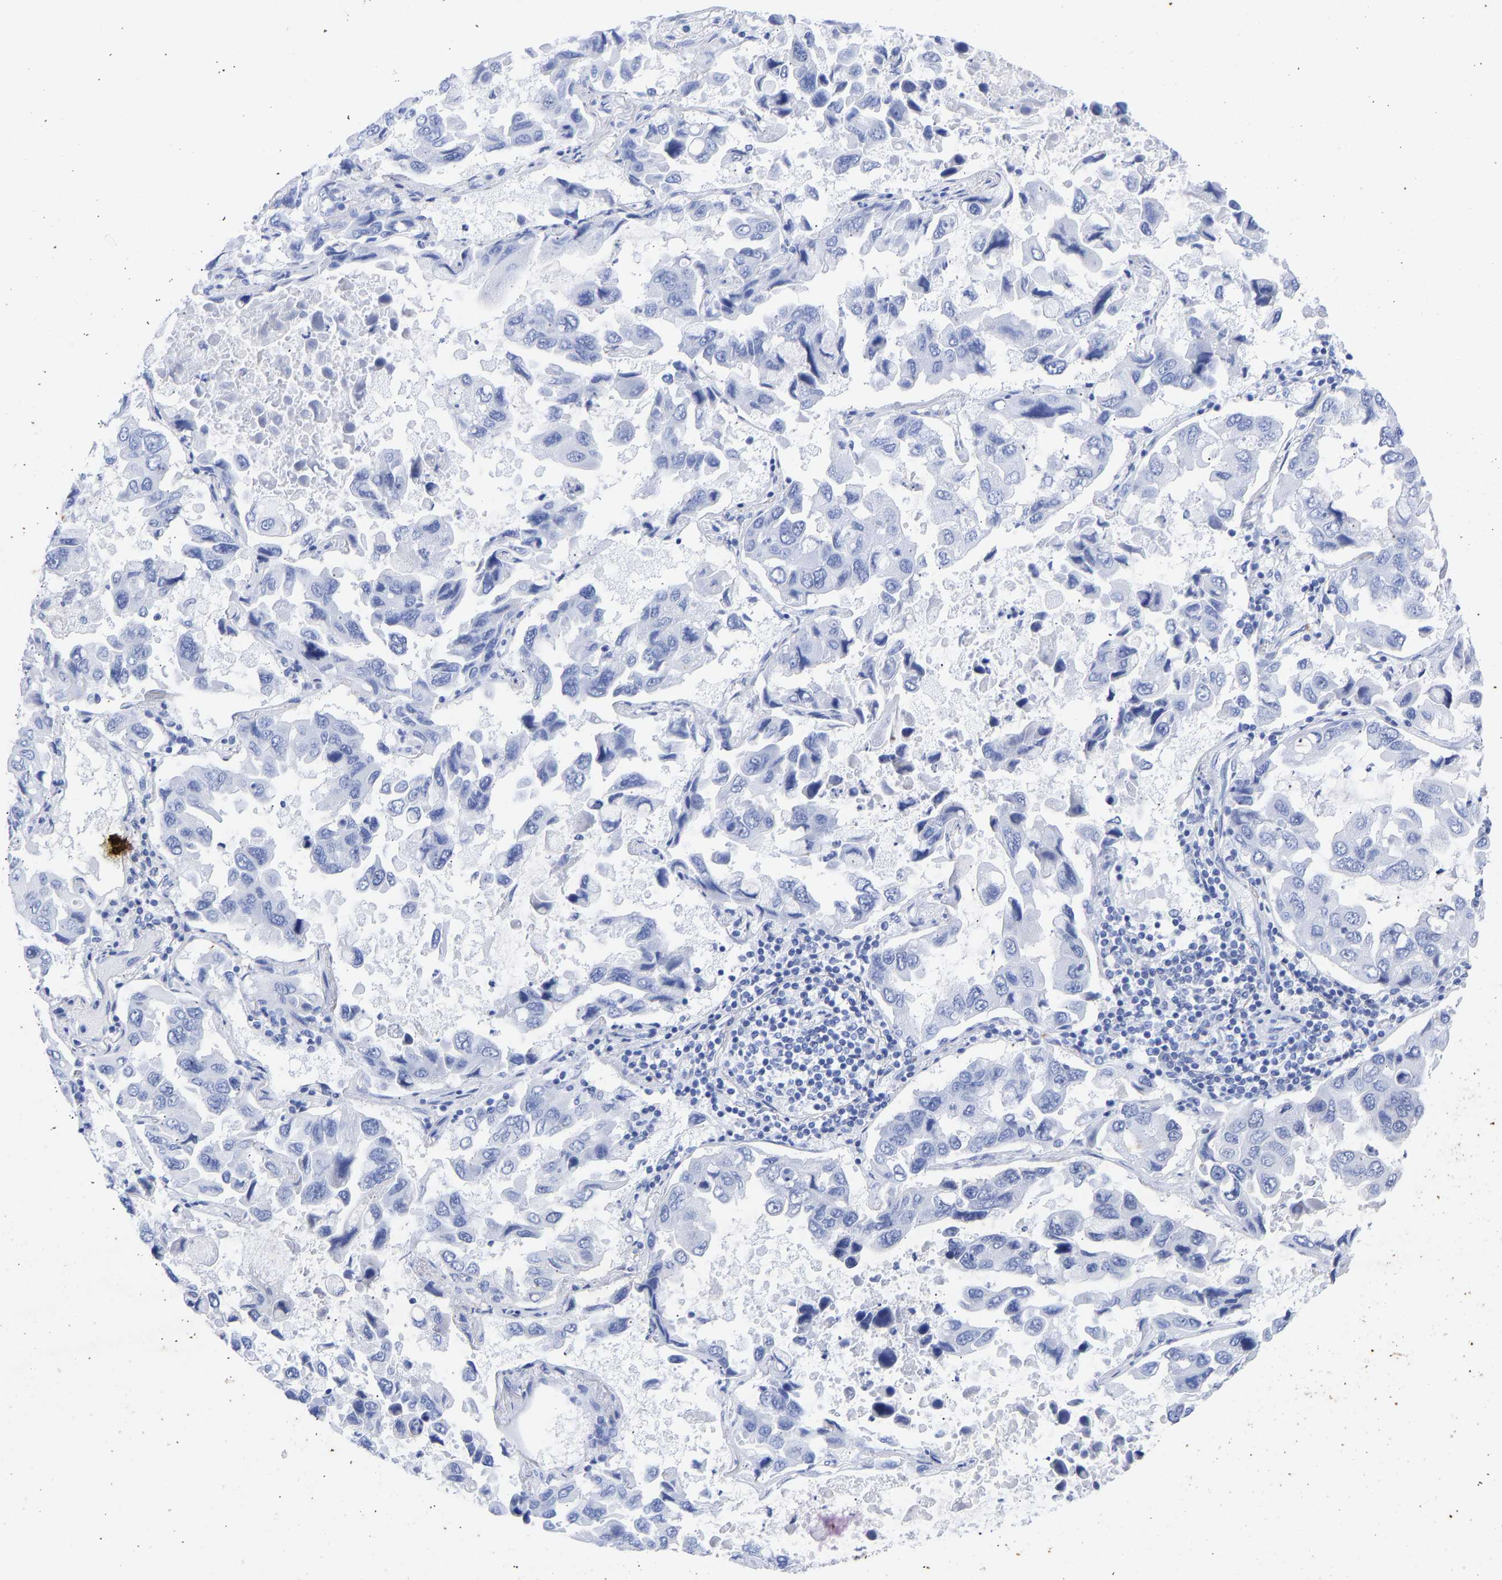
{"staining": {"intensity": "negative", "quantity": "none", "location": "none"}, "tissue": "lung cancer", "cell_type": "Tumor cells", "image_type": "cancer", "snomed": [{"axis": "morphology", "description": "Adenocarcinoma, NOS"}, {"axis": "topography", "description": "Lung"}], "caption": "DAB immunohistochemical staining of human lung cancer shows no significant staining in tumor cells. (Immunohistochemistry, brightfield microscopy, high magnification).", "gene": "KRT1", "patient": {"sex": "male", "age": 64}}